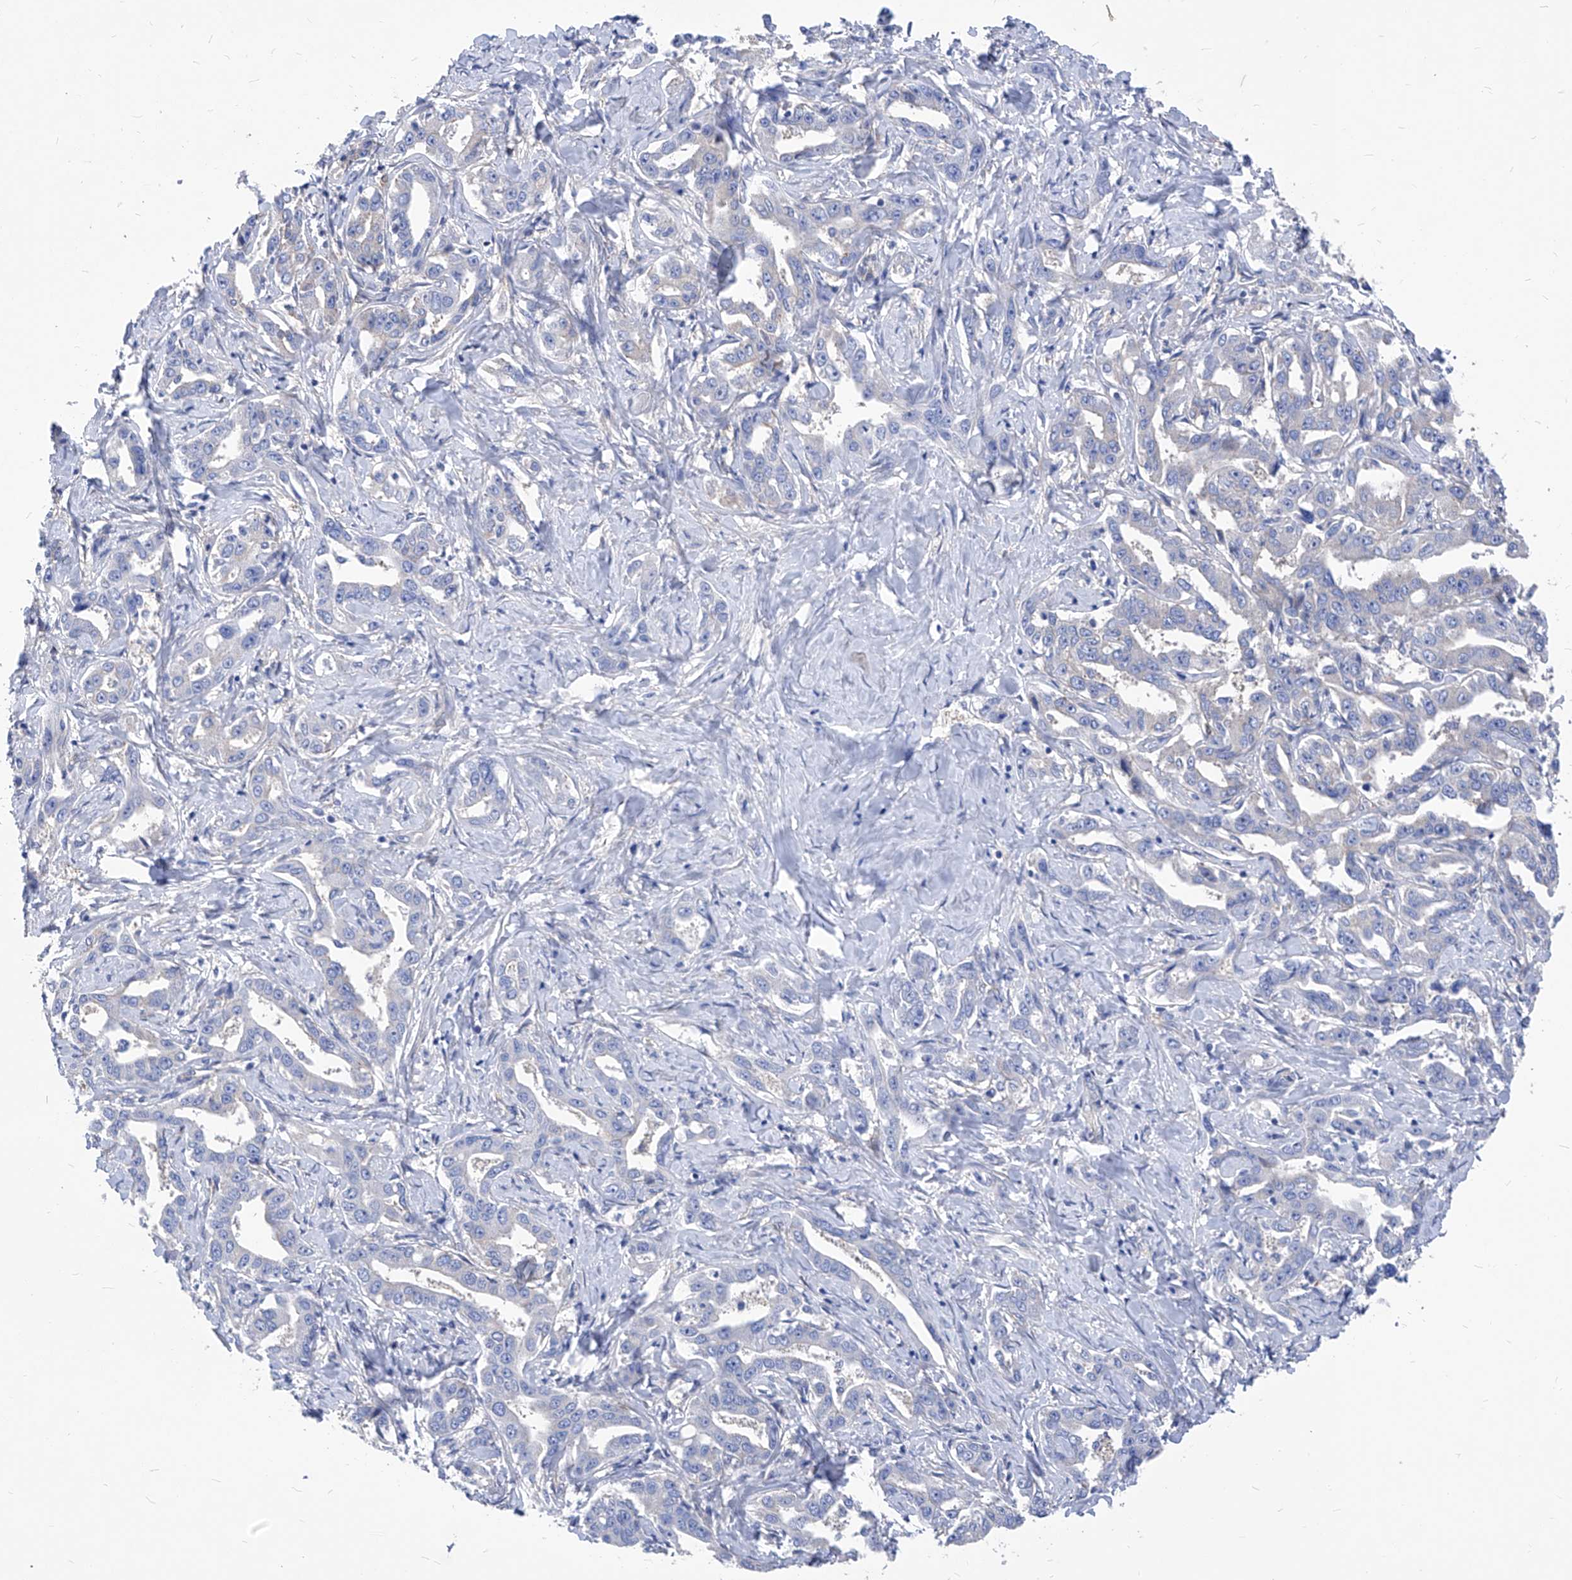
{"staining": {"intensity": "negative", "quantity": "none", "location": "none"}, "tissue": "liver cancer", "cell_type": "Tumor cells", "image_type": "cancer", "snomed": [{"axis": "morphology", "description": "Cholangiocarcinoma"}, {"axis": "topography", "description": "Liver"}], "caption": "This is an IHC histopathology image of liver cancer (cholangiocarcinoma). There is no staining in tumor cells.", "gene": "XPNPEP1", "patient": {"sex": "male", "age": 59}}